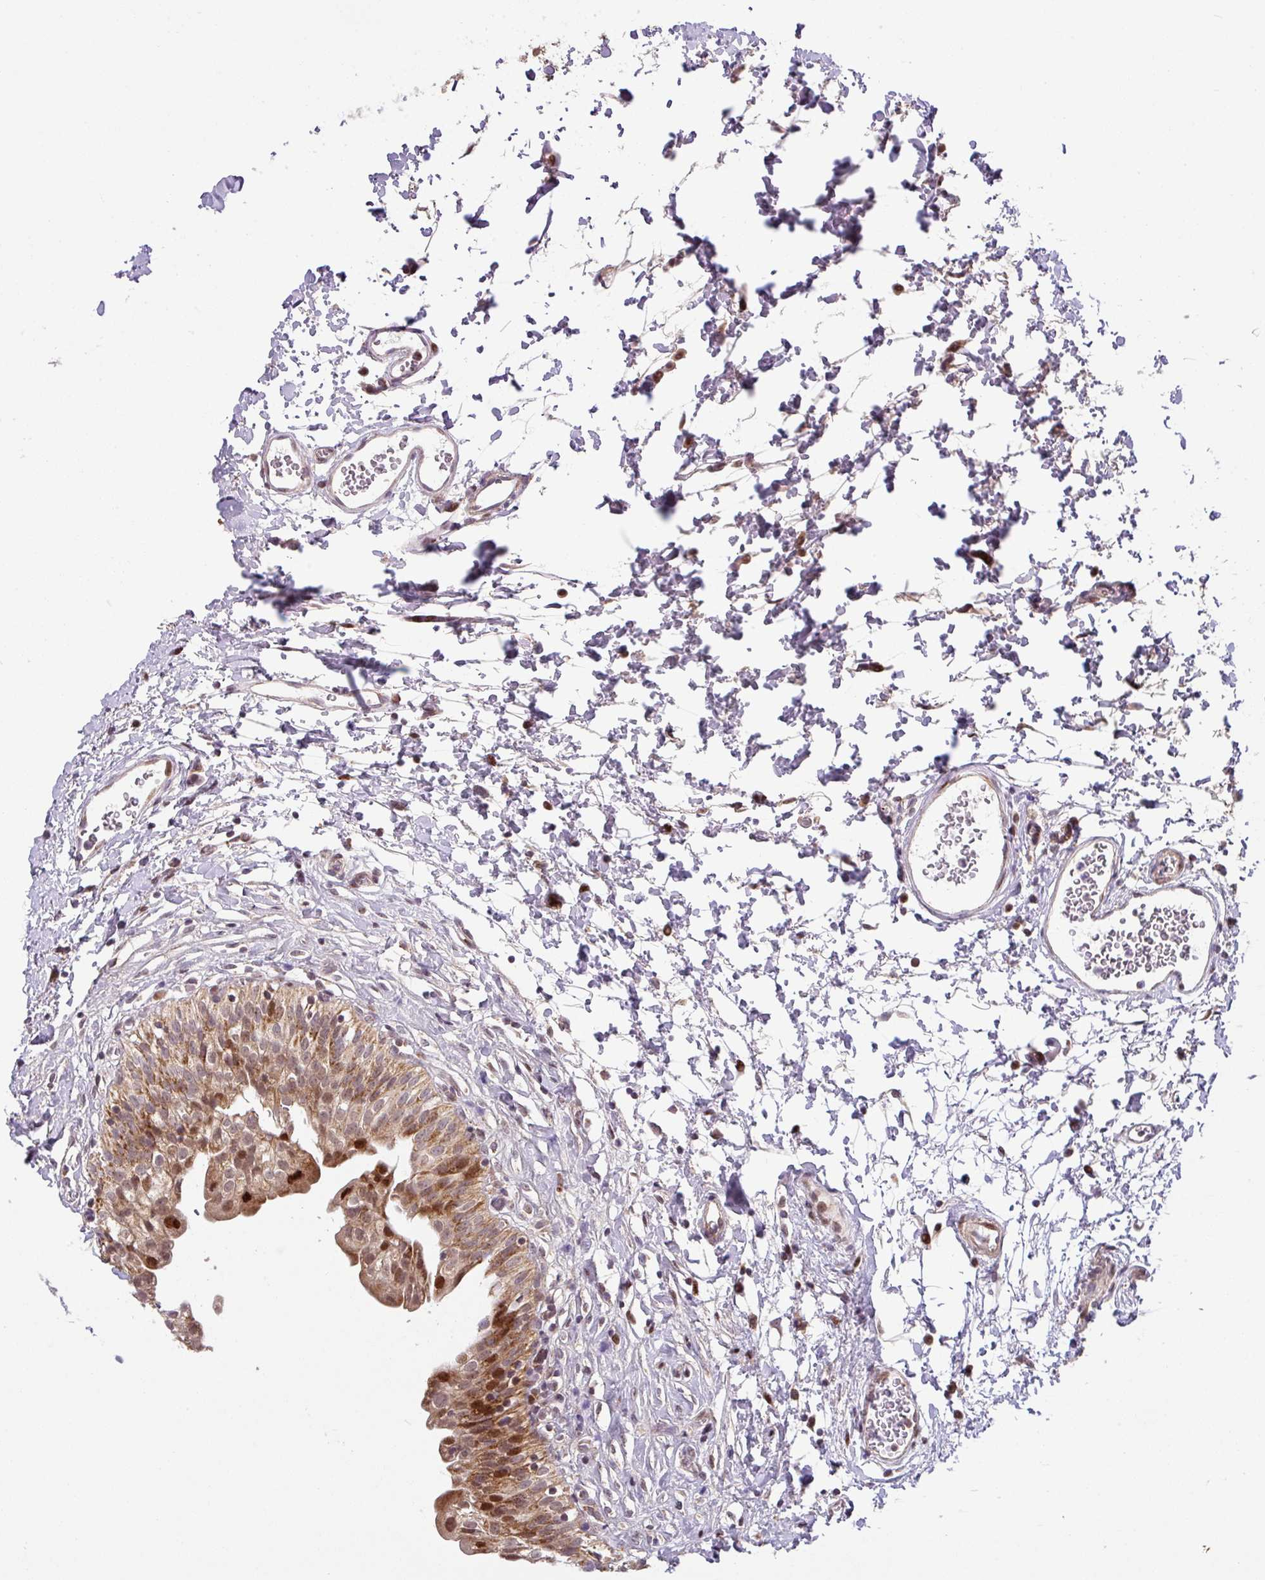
{"staining": {"intensity": "strong", "quantity": "25%-75%", "location": "cytoplasmic/membranous,nuclear"}, "tissue": "urinary bladder", "cell_type": "Urothelial cells", "image_type": "normal", "snomed": [{"axis": "morphology", "description": "Normal tissue, NOS"}, {"axis": "topography", "description": "Urinary bladder"}], "caption": "Human urinary bladder stained for a protein (brown) displays strong cytoplasmic/membranous,nuclear positive staining in approximately 25%-75% of urothelial cells.", "gene": "ENSG00000269547", "patient": {"sex": "male", "age": 51}}